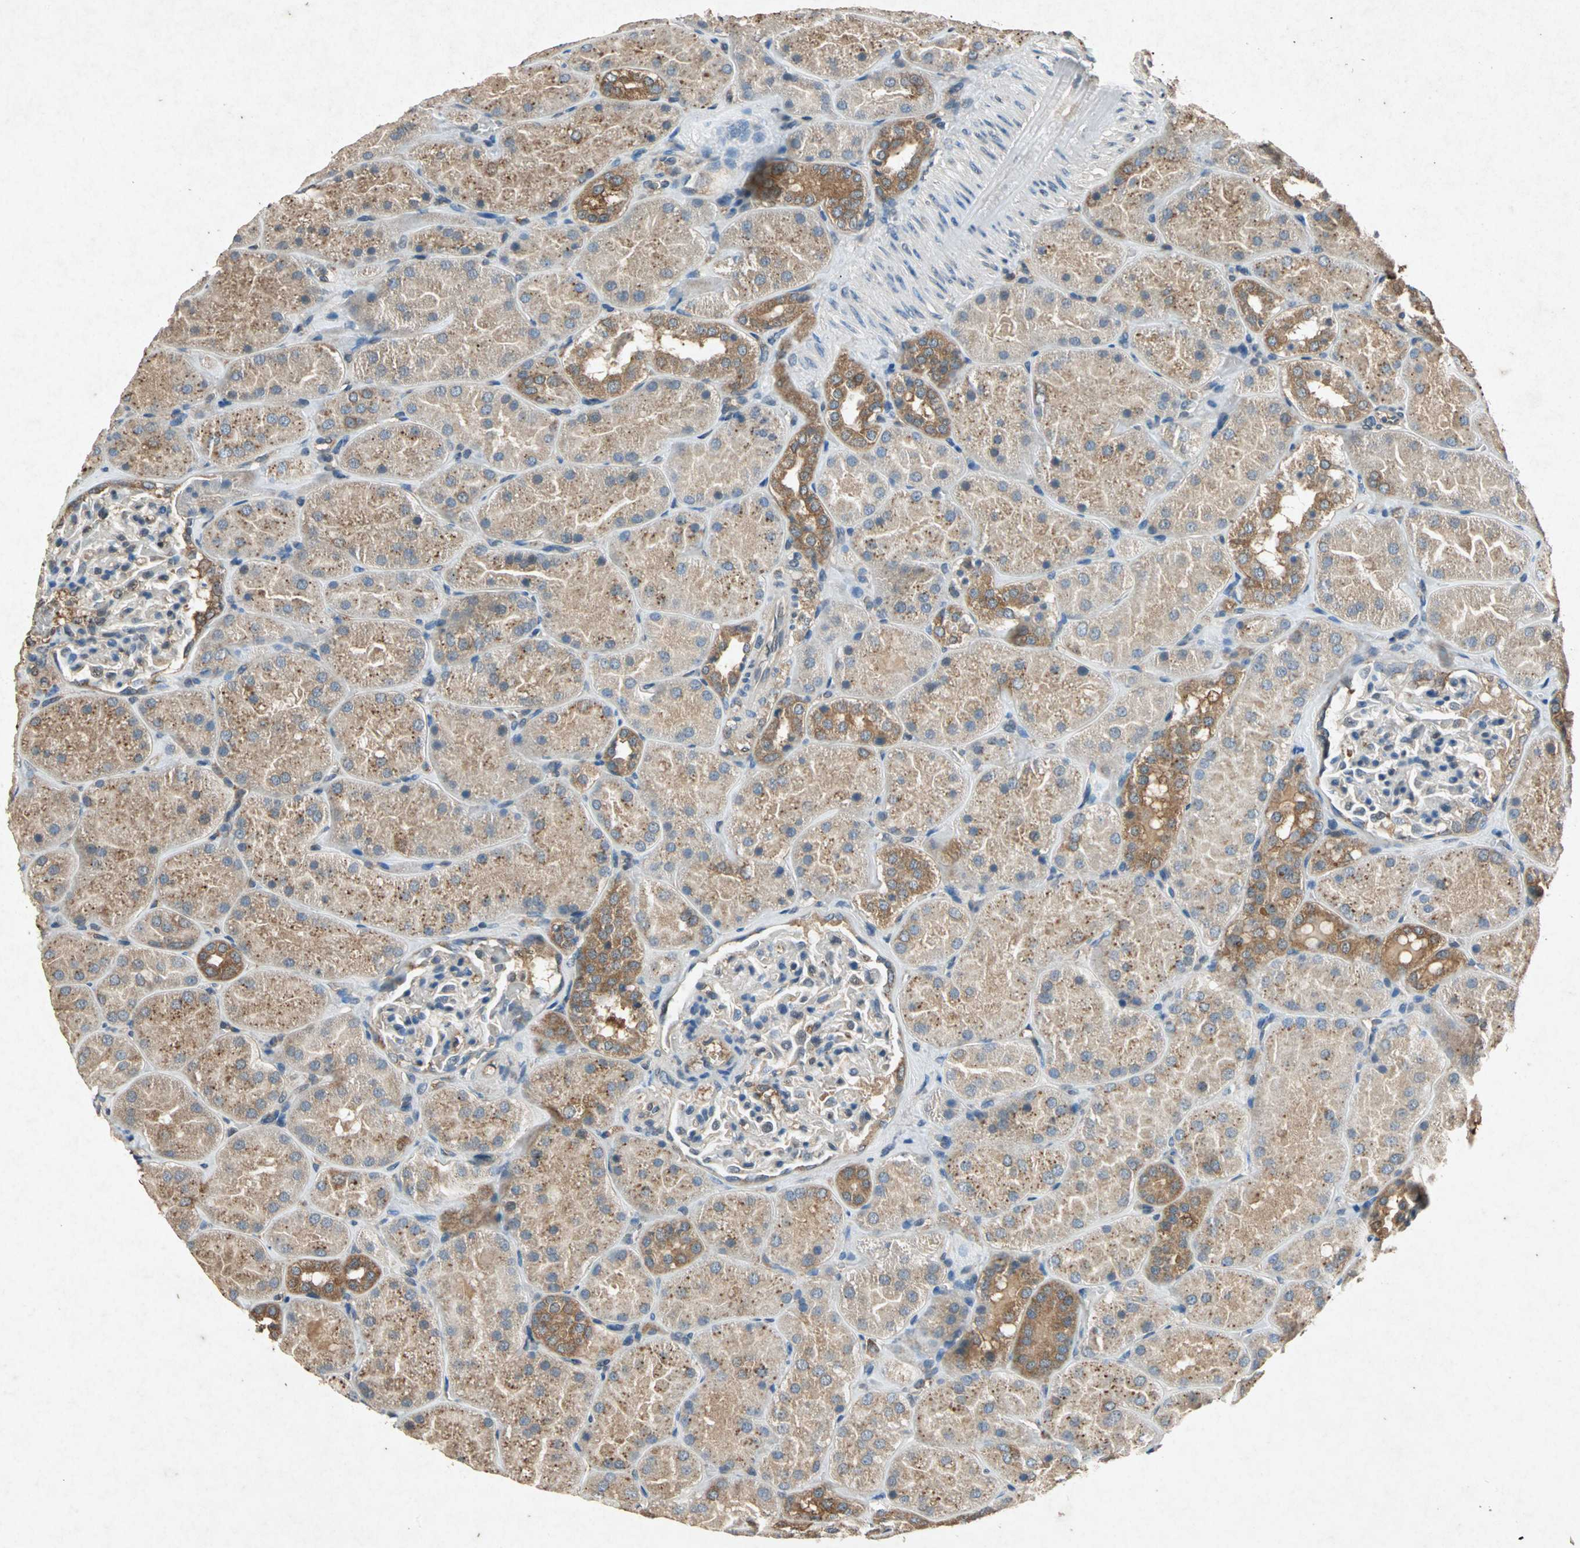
{"staining": {"intensity": "weak", "quantity": "25%-75%", "location": "cytoplasmic/membranous"}, "tissue": "kidney", "cell_type": "Cells in glomeruli", "image_type": "normal", "snomed": [{"axis": "morphology", "description": "Normal tissue, NOS"}, {"axis": "topography", "description": "Kidney"}], "caption": "DAB immunohistochemical staining of normal human kidney displays weak cytoplasmic/membranous protein positivity in approximately 25%-75% of cells in glomeruli. (DAB (3,3'-diaminobenzidine) IHC with brightfield microscopy, high magnification).", "gene": "HSP90AB1", "patient": {"sex": "male", "age": 28}}